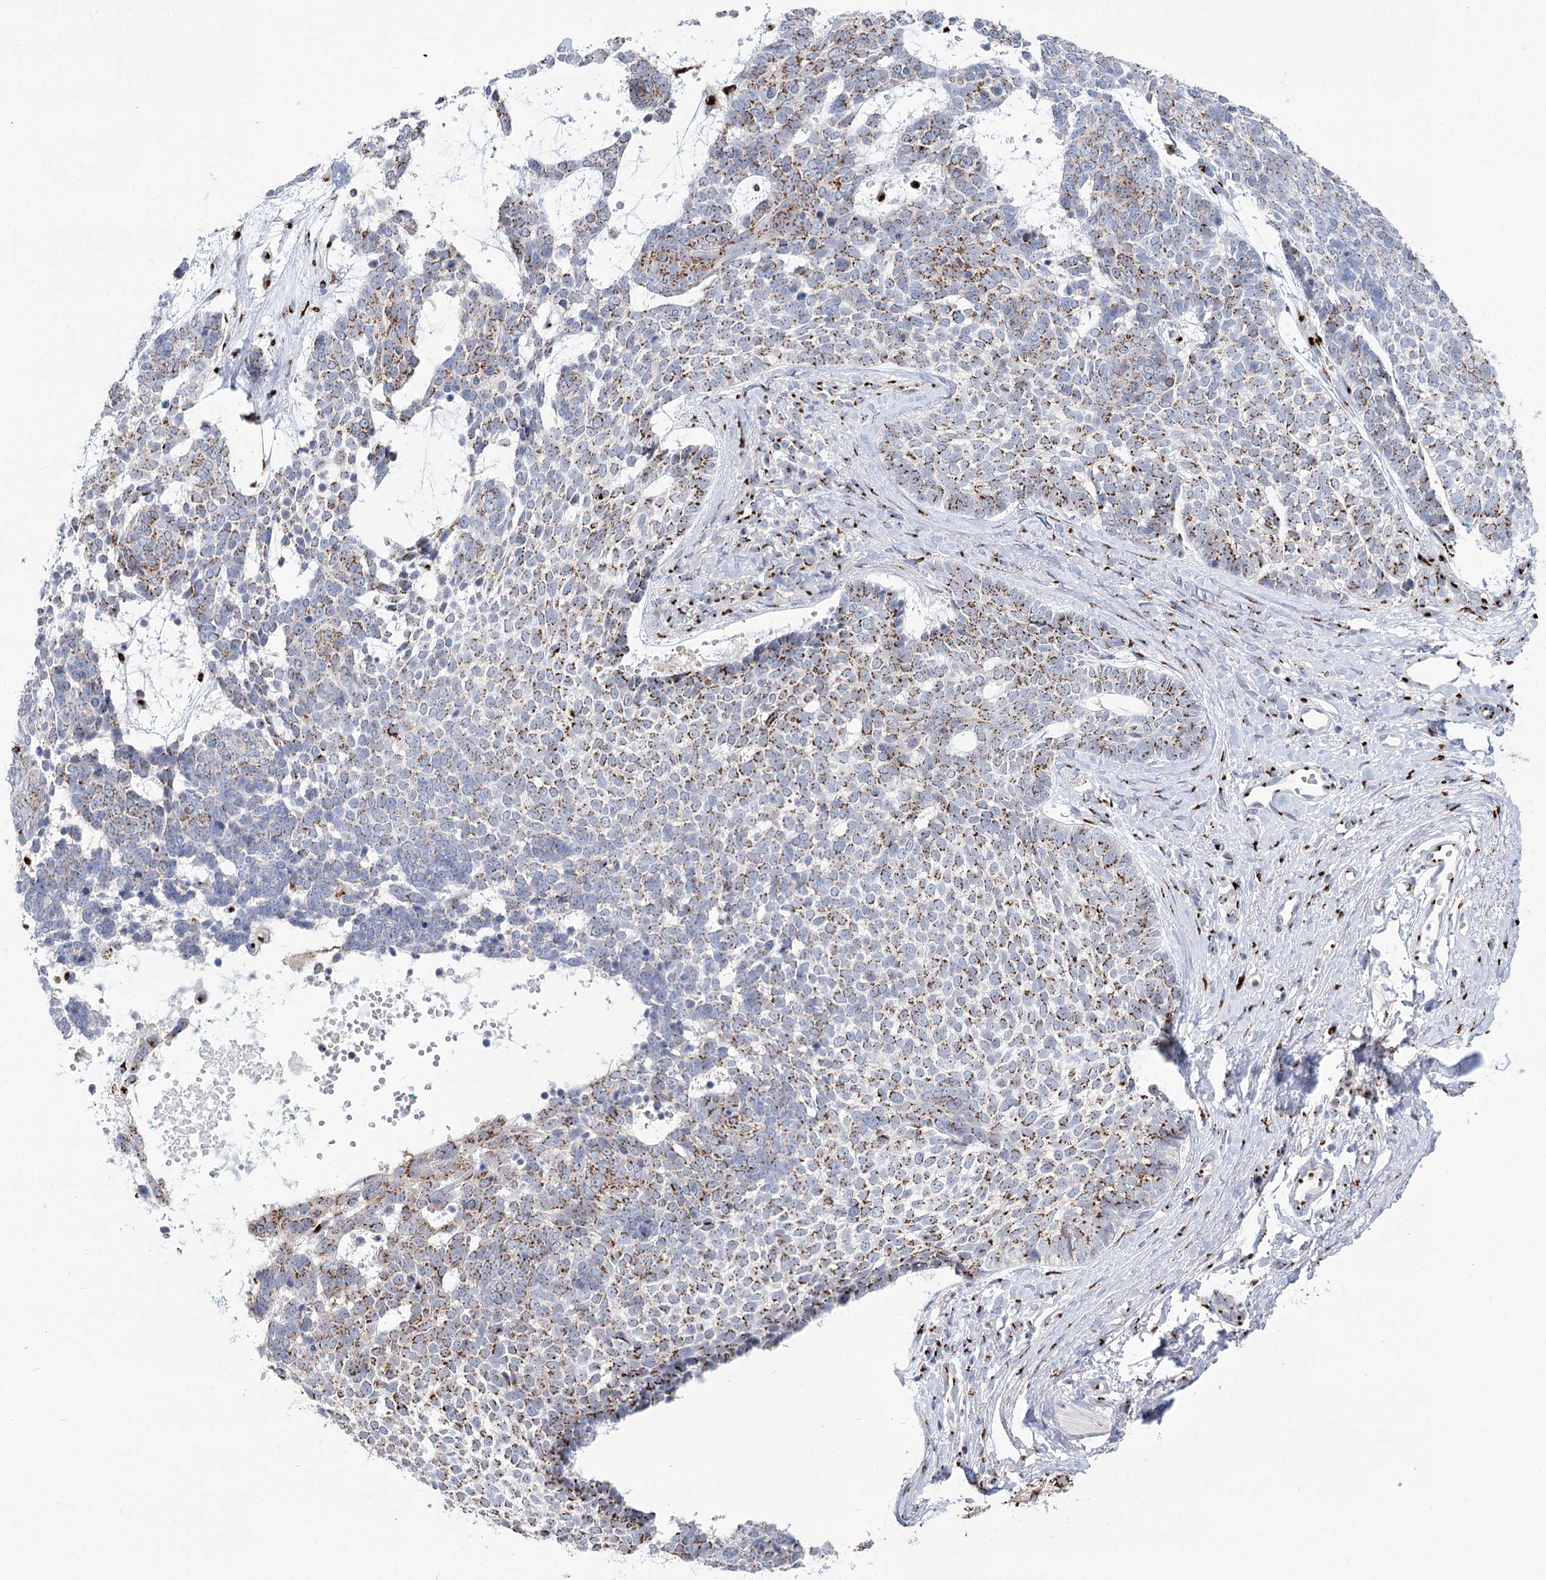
{"staining": {"intensity": "moderate", "quantity": ">75%", "location": "cytoplasmic/membranous"}, "tissue": "skin cancer", "cell_type": "Tumor cells", "image_type": "cancer", "snomed": [{"axis": "morphology", "description": "Basal cell carcinoma"}, {"axis": "topography", "description": "Skin"}], "caption": "This is an image of IHC staining of skin cancer, which shows moderate staining in the cytoplasmic/membranous of tumor cells.", "gene": "TMEM165", "patient": {"sex": "female", "age": 81}}